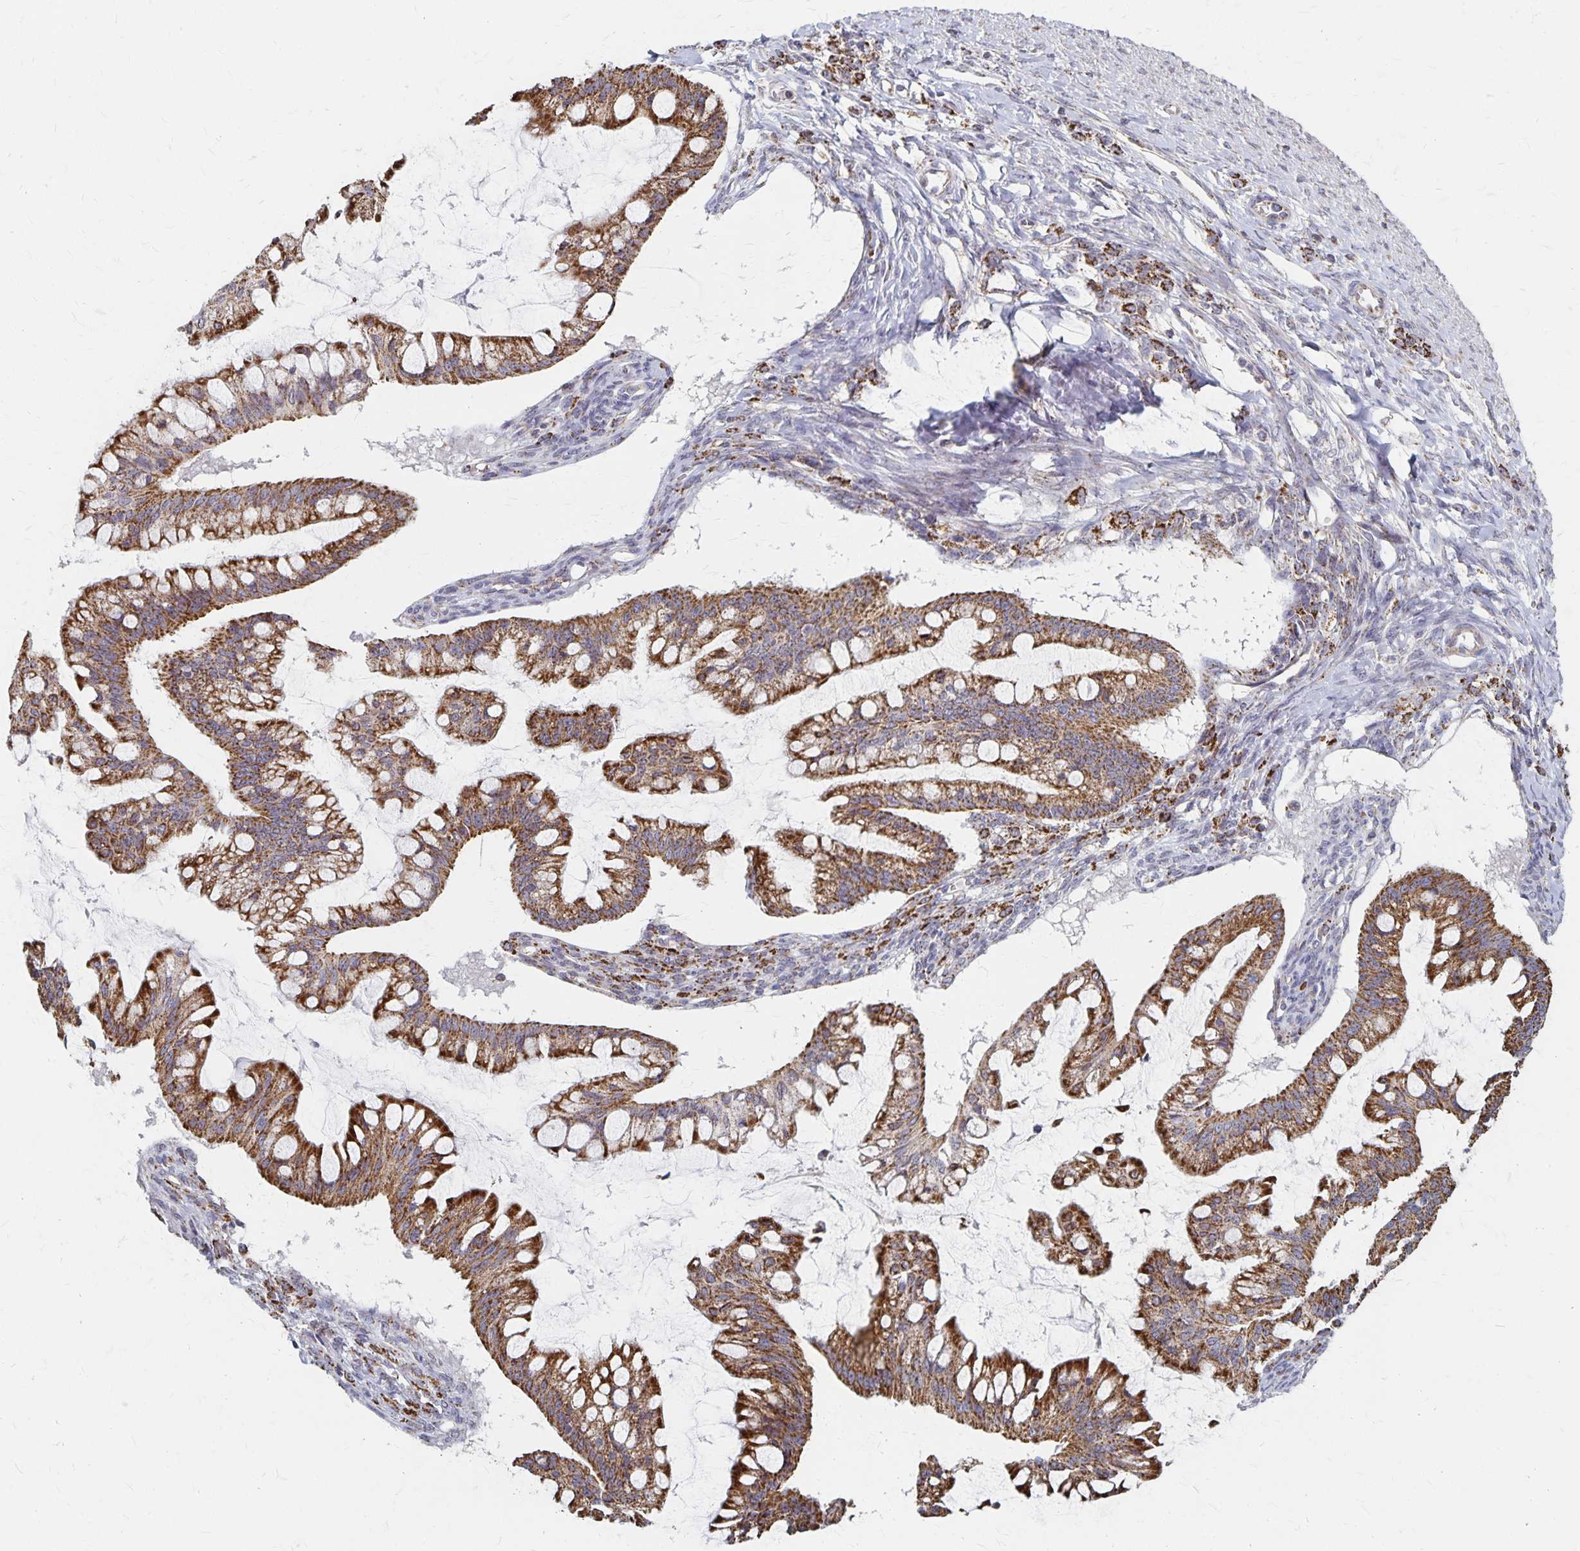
{"staining": {"intensity": "moderate", "quantity": ">75%", "location": "cytoplasmic/membranous"}, "tissue": "ovarian cancer", "cell_type": "Tumor cells", "image_type": "cancer", "snomed": [{"axis": "morphology", "description": "Cystadenocarcinoma, mucinous, NOS"}, {"axis": "topography", "description": "Ovary"}], "caption": "Protein staining of ovarian cancer tissue shows moderate cytoplasmic/membranous positivity in approximately >75% of tumor cells.", "gene": "DYRK4", "patient": {"sex": "female", "age": 73}}